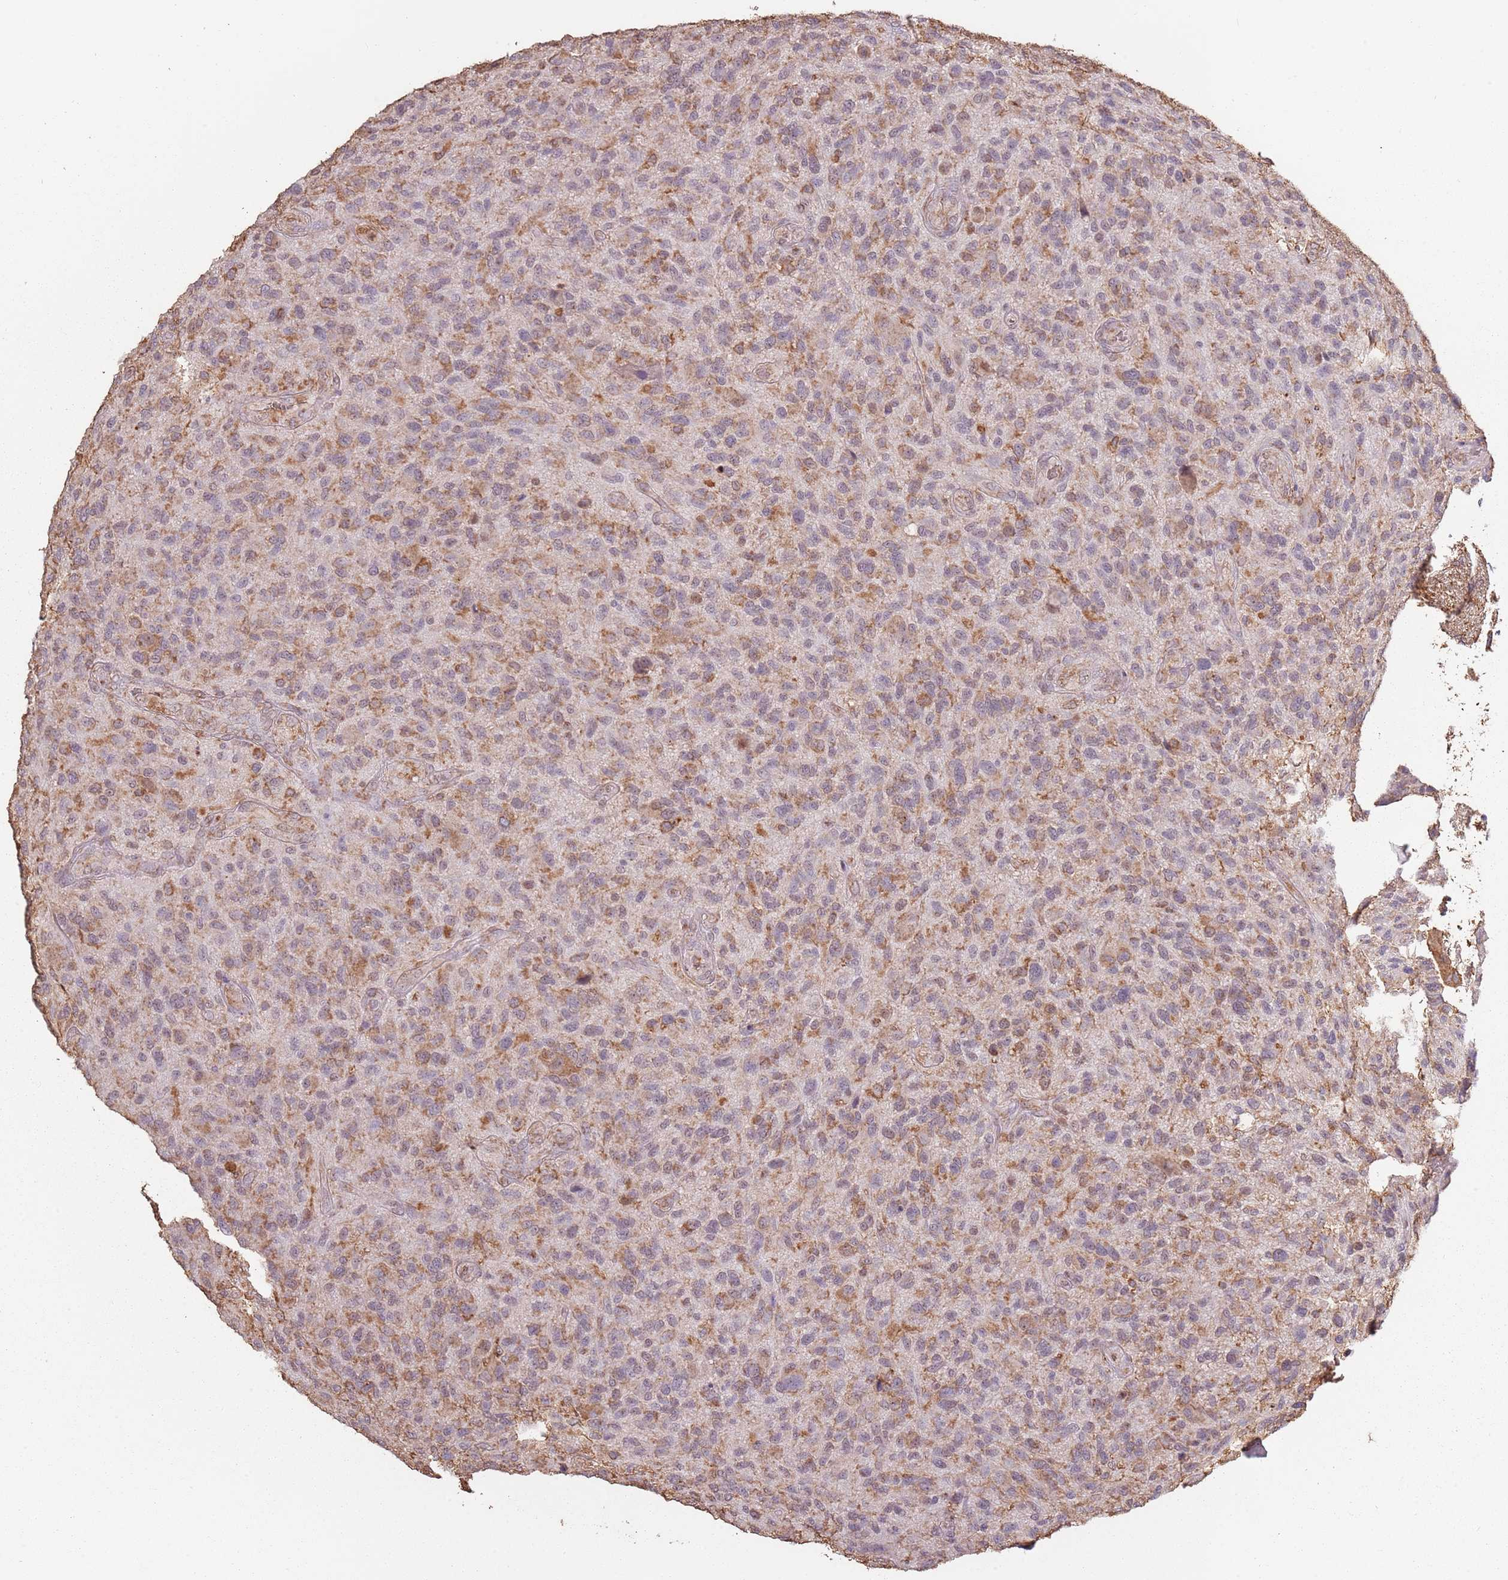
{"staining": {"intensity": "moderate", "quantity": "25%-75%", "location": "cytoplasmic/membranous"}, "tissue": "glioma", "cell_type": "Tumor cells", "image_type": "cancer", "snomed": [{"axis": "morphology", "description": "Glioma, malignant, High grade"}, {"axis": "topography", "description": "Brain"}], "caption": "High-power microscopy captured an immunohistochemistry histopathology image of high-grade glioma (malignant), revealing moderate cytoplasmic/membranous positivity in approximately 25%-75% of tumor cells.", "gene": "ATOSB", "patient": {"sex": "male", "age": 47}}